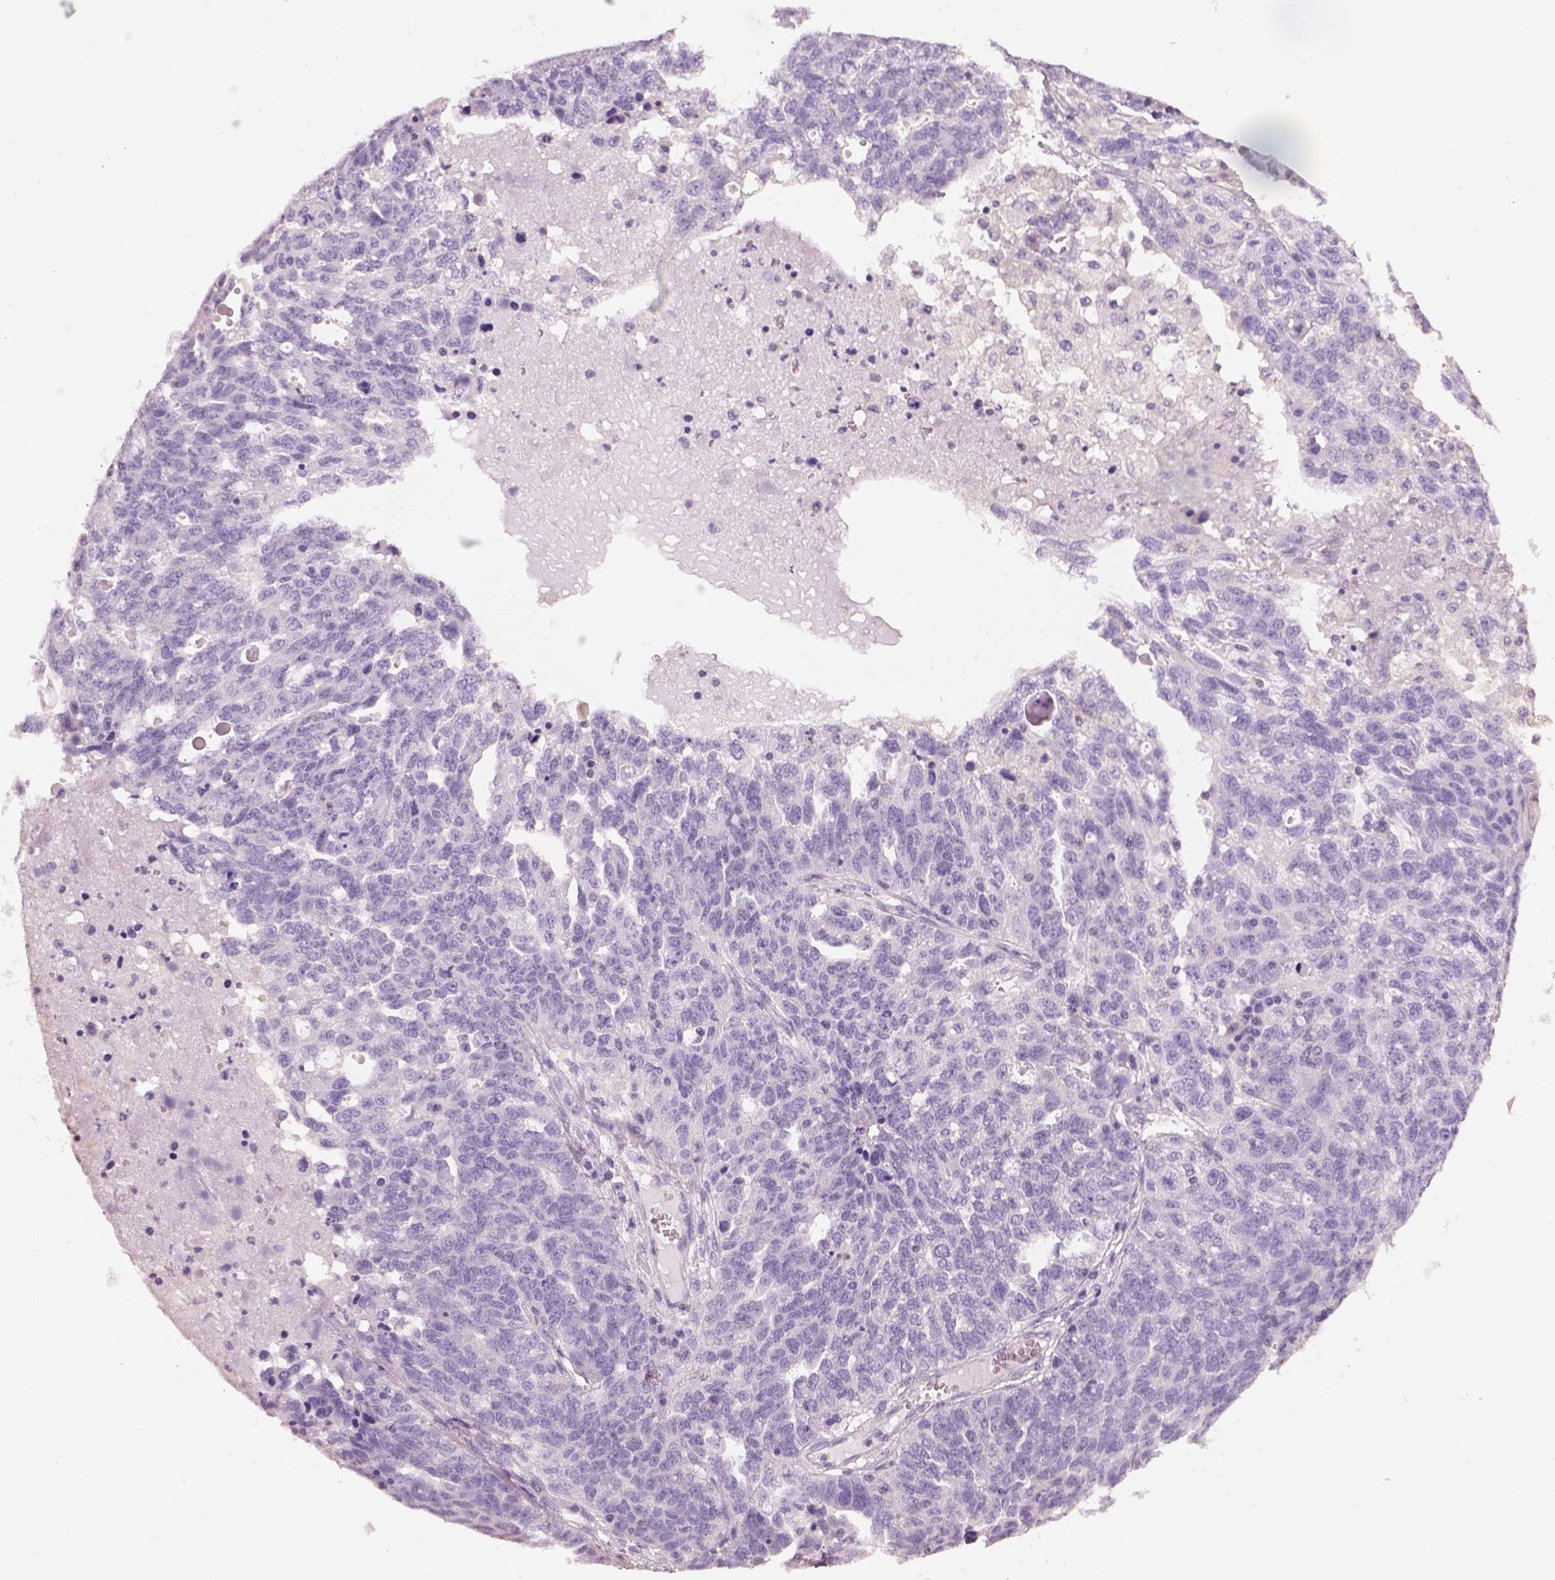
{"staining": {"intensity": "negative", "quantity": "none", "location": "none"}, "tissue": "ovarian cancer", "cell_type": "Tumor cells", "image_type": "cancer", "snomed": [{"axis": "morphology", "description": "Cystadenocarcinoma, serous, NOS"}, {"axis": "topography", "description": "Ovary"}], "caption": "Micrograph shows no protein expression in tumor cells of serous cystadenocarcinoma (ovarian) tissue.", "gene": "OTUD6A", "patient": {"sex": "female", "age": 71}}